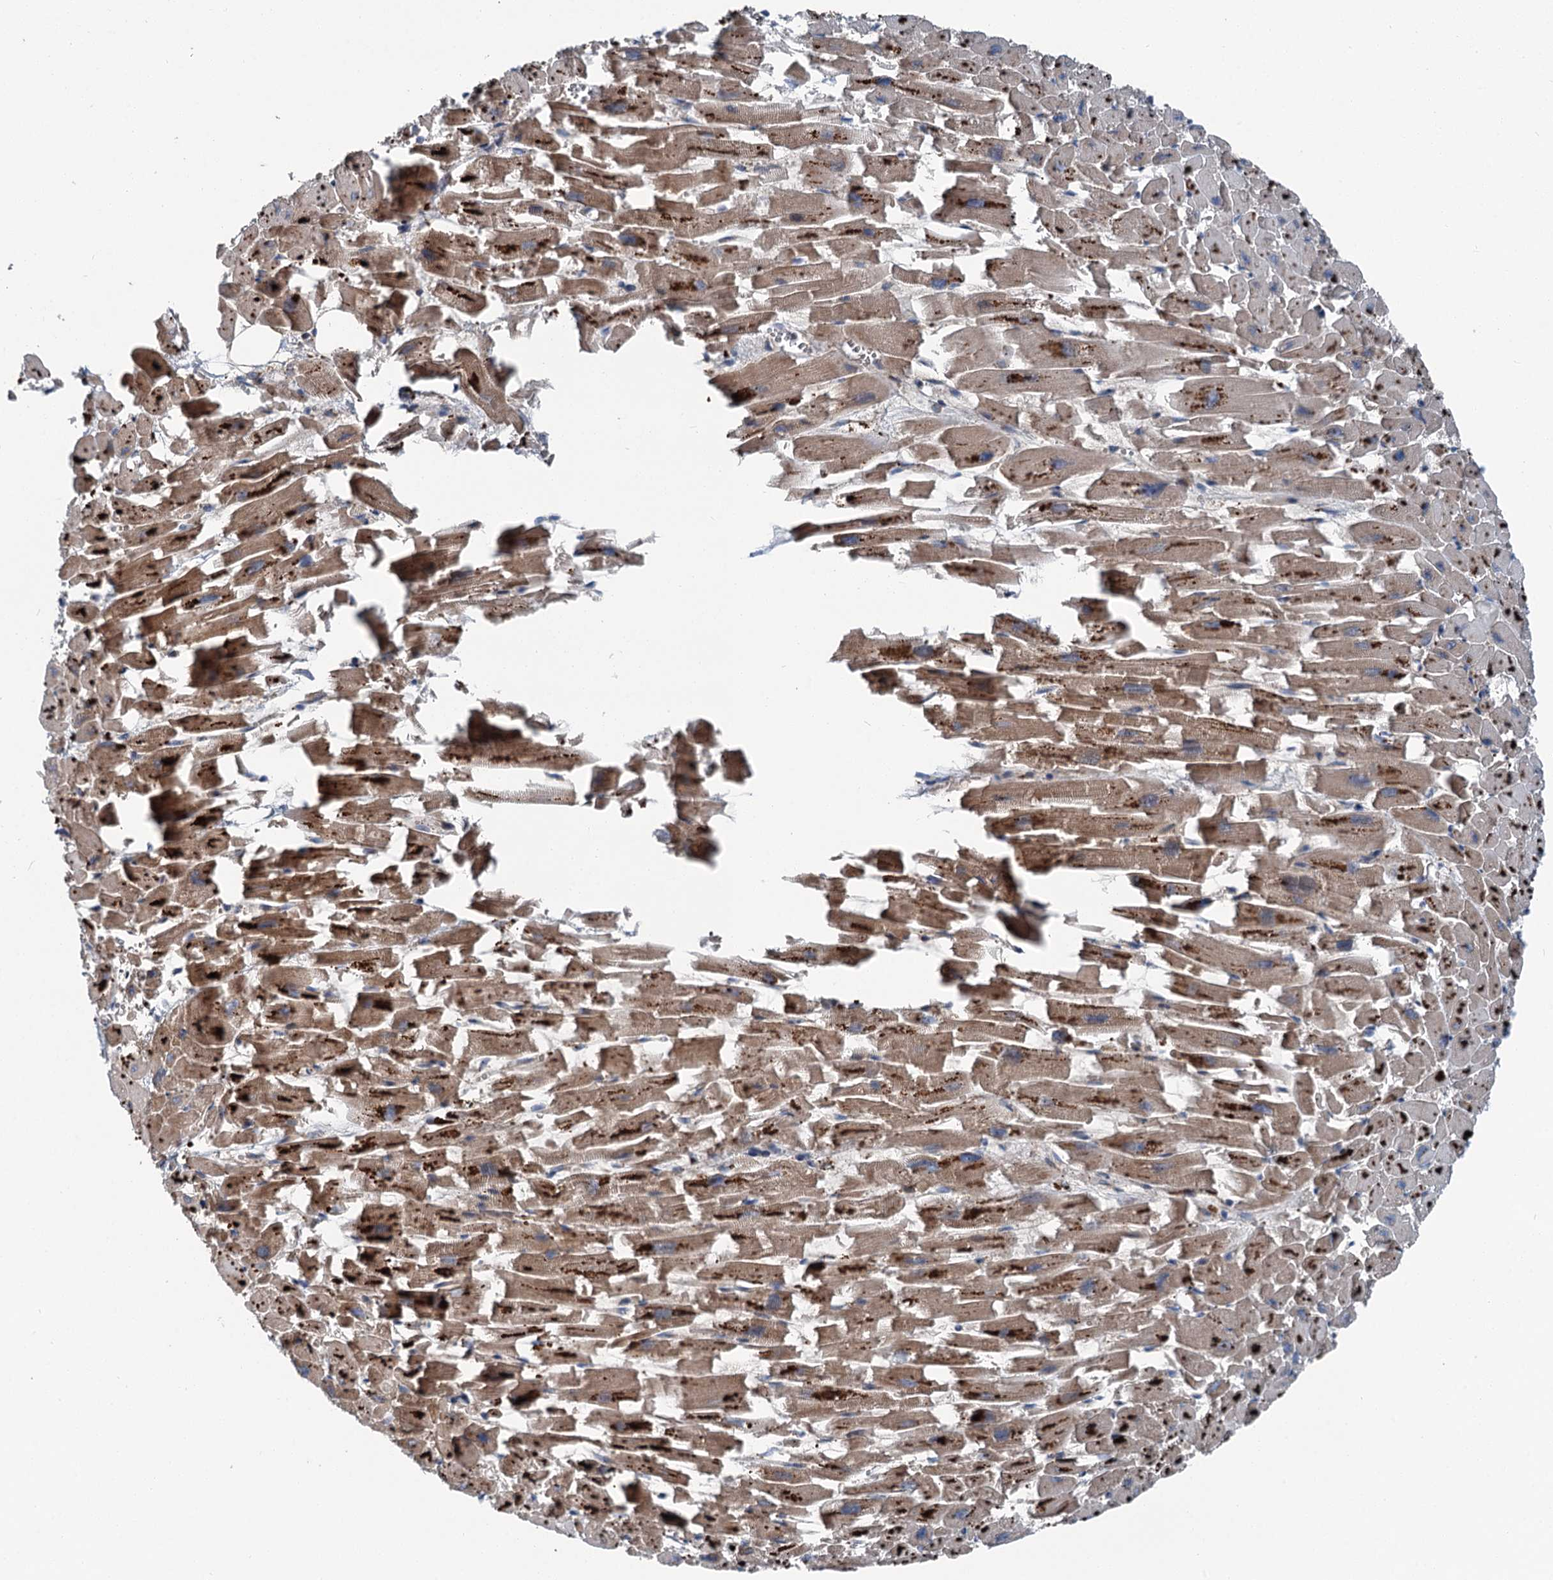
{"staining": {"intensity": "moderate", "quantity": ">75%", "location": "cytoplasmic/membranous"}, "tissue": "heart muscle", "cell_type": "Cardiomyocytes", "image_type": "normal", "snomed": [{"axis": "morphology", "description": "Normal tissue, NOS"}, {"axis": "topography", "description": "Heart"}], "caption": "Immunohistochemistry (IHC) histopathology image of normal heart muscle stained for a protein (brown), which shows medium levels of moderate cytoplasmic/membranous positivity in about >75% of cardiomyocytes.", "gene": "POLR1D", "patient": {"sex": "female", "age": 64}}